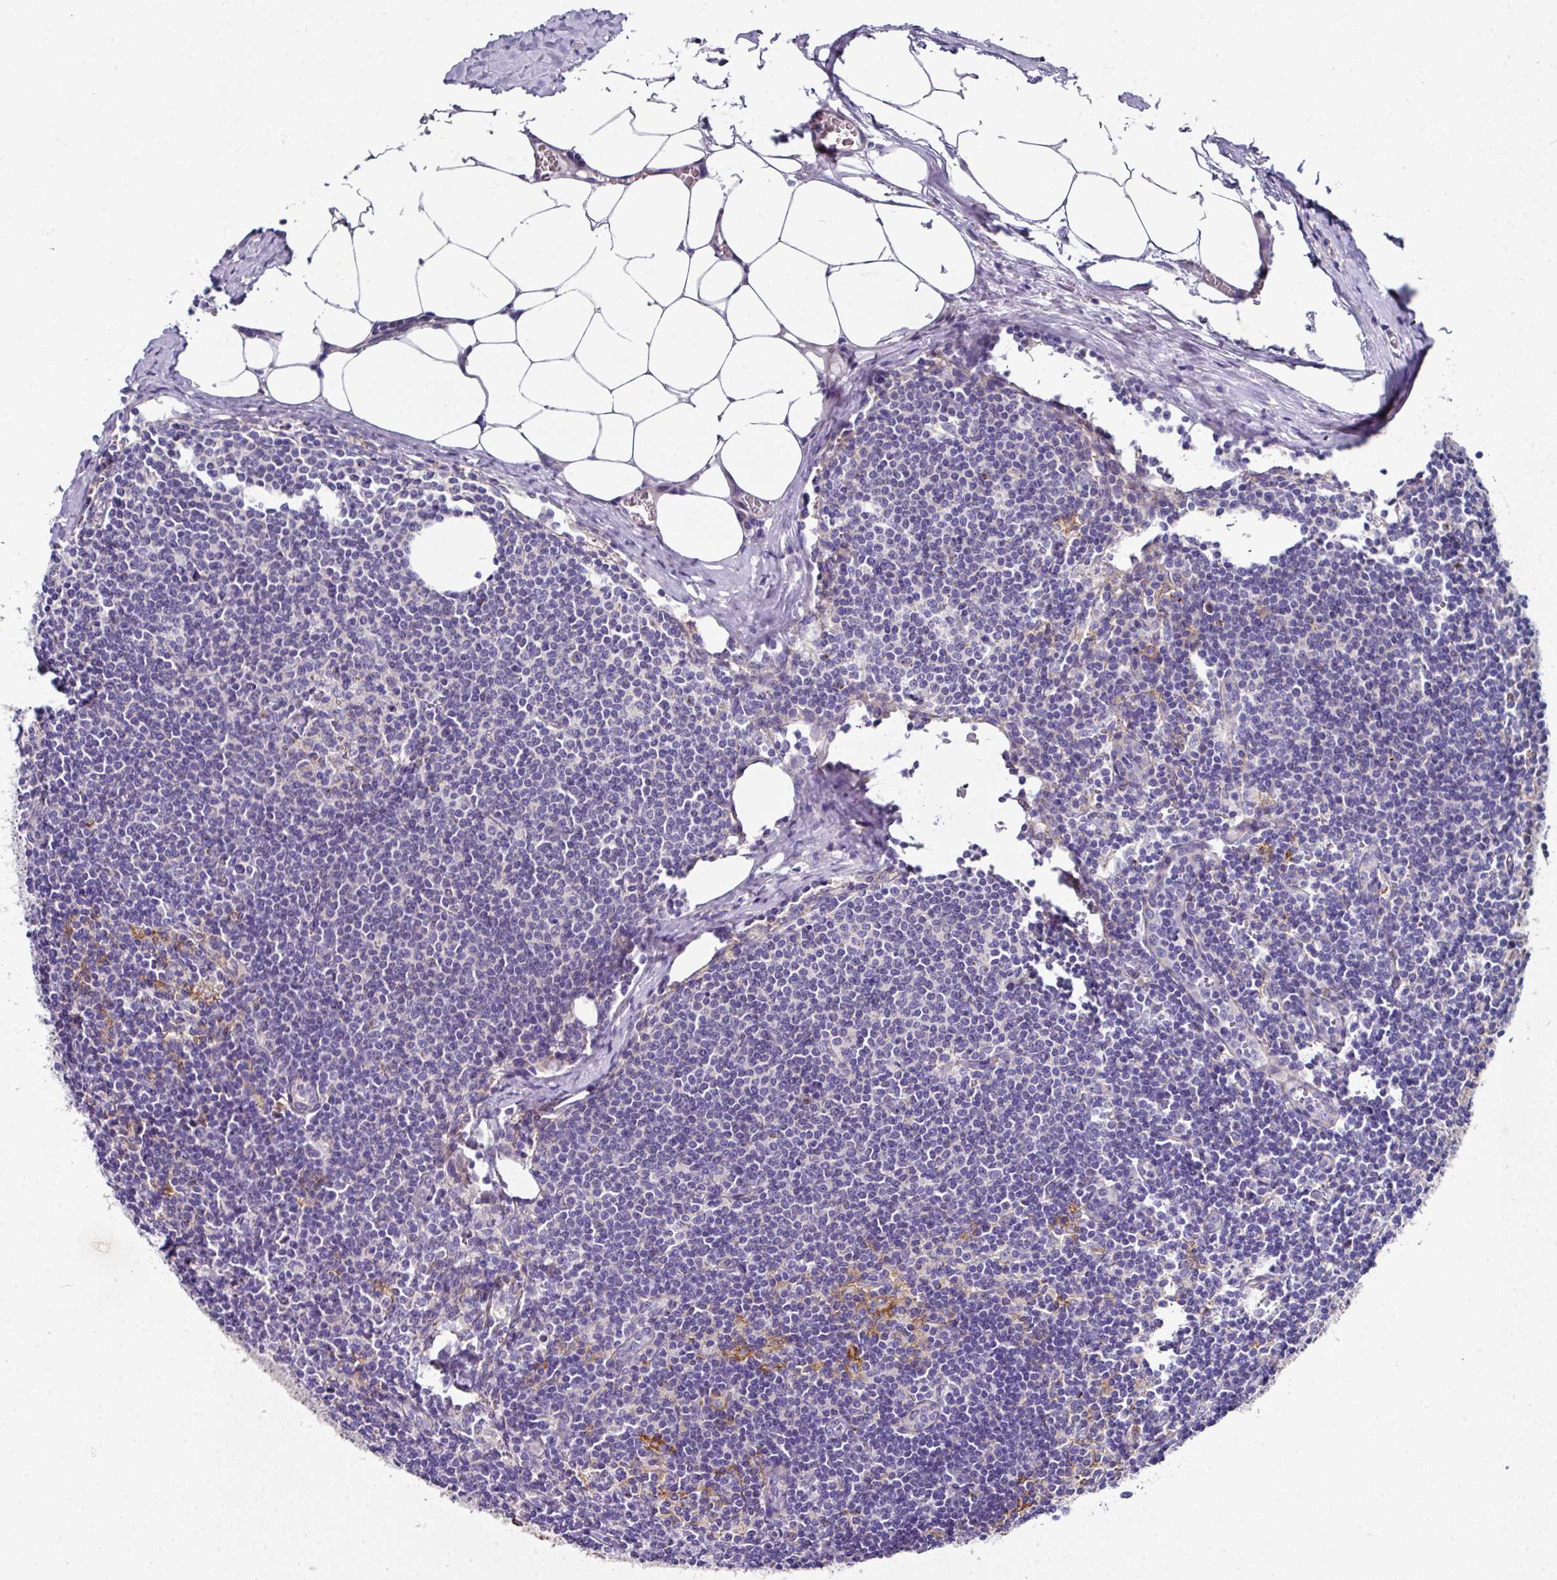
{"staining": {"intensity": "weak", "quantity": "25%-75%", "location": "cytoplasmic/membranous"}, "tissue": "lymph node", "cell_type": "Germinal center cells", "image_type": "normal", "snomed": [{"axis": "morphology", "description": "Normal tissue, NOS"}, {"axis": "topography", "description": "Lymph node"}], "caption": "Immunohistochemistry (IHC) photomicrograph of normal lymph node: human lymph node stained using IHC demonstrates low levels of weak protein expression localized specifically in the cytoplasmic/membranous of germinal center cells, appearing as a cytoplasmic/membranous brown color.", "gene": "CLDN1", "patient": {"sex": "female", "age": 59}}